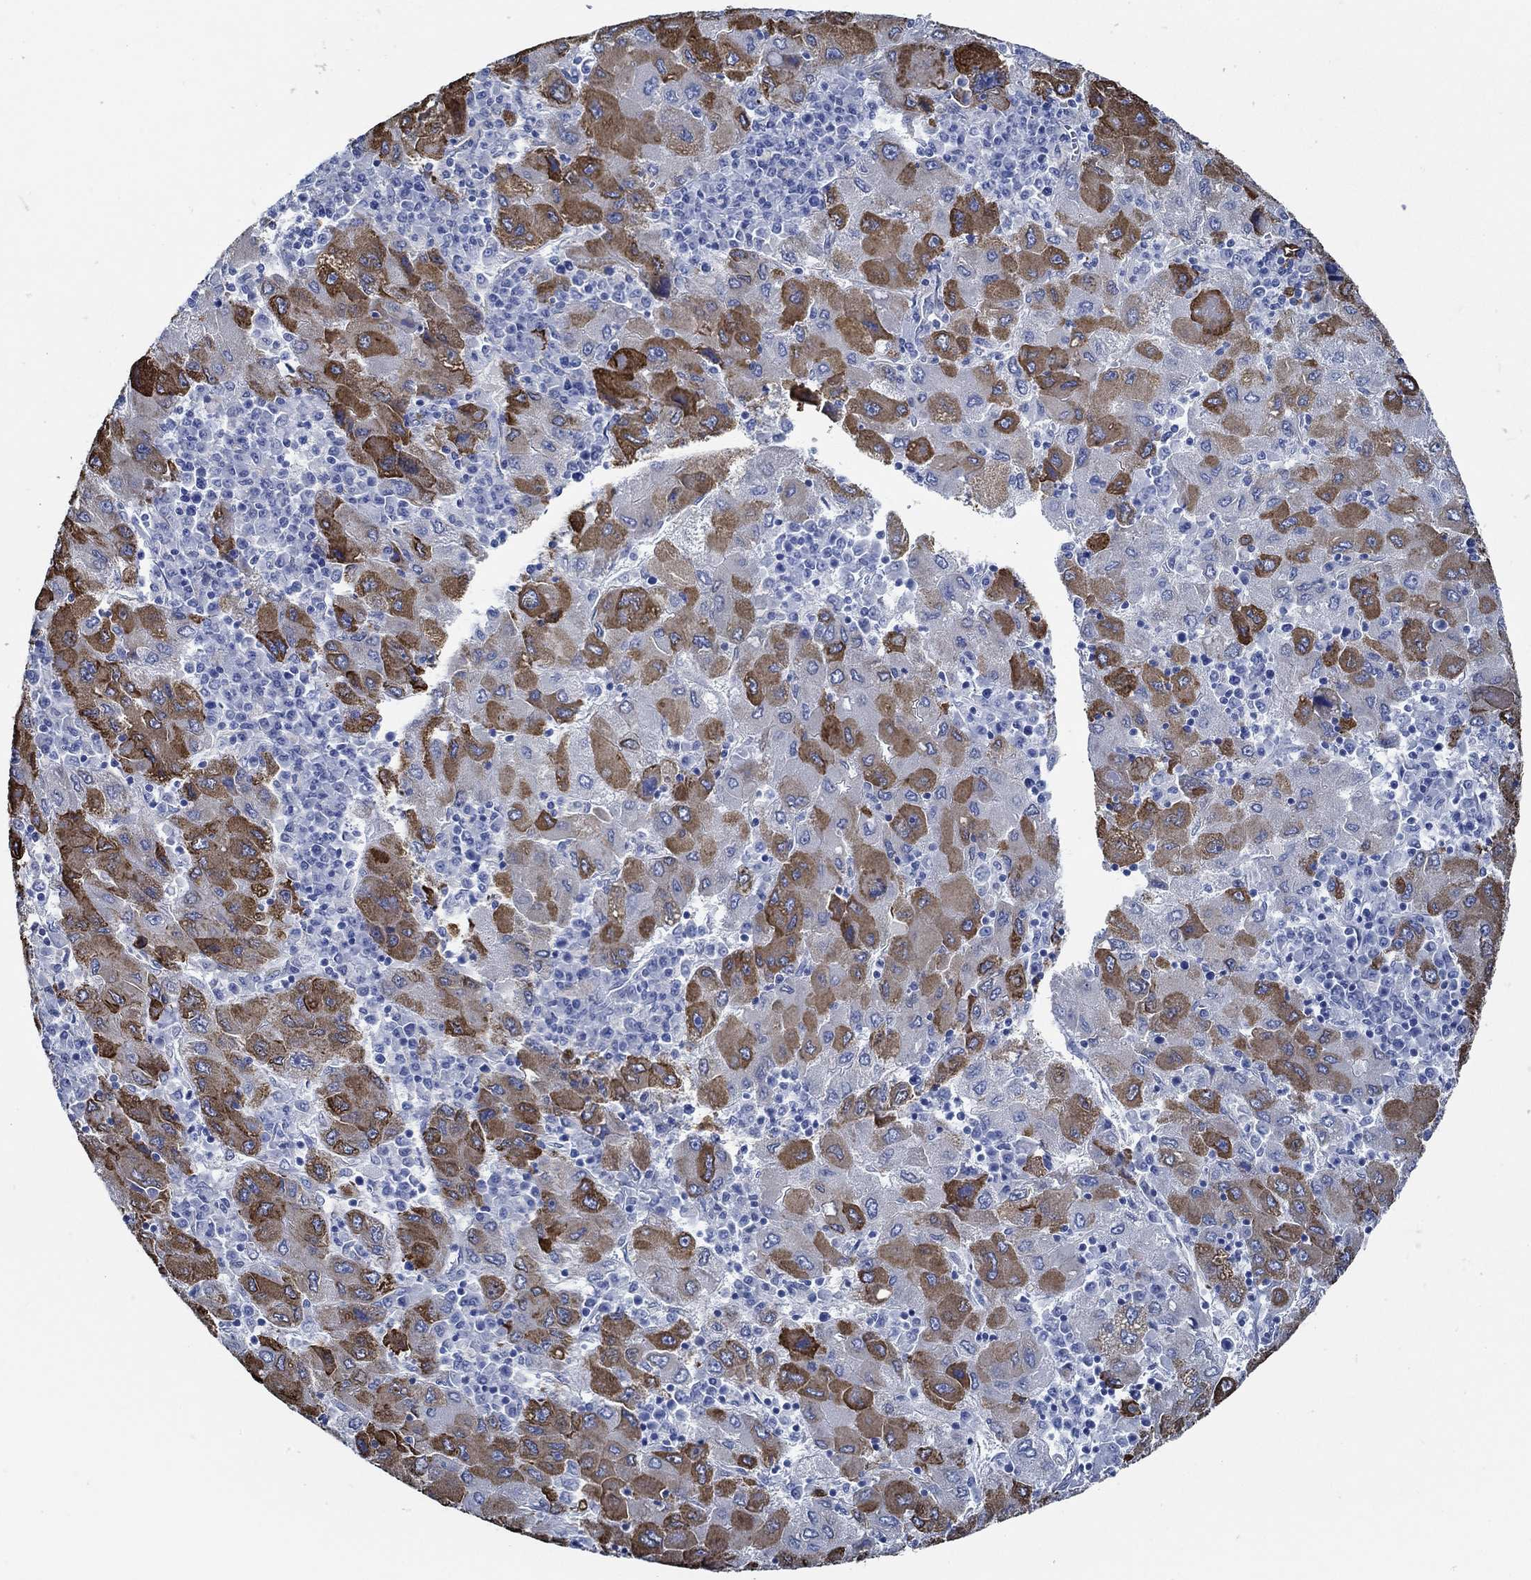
{"staining": {"intensity": "strong", "quantity": "25%-75%", "location": "cytoplasmic/membranous"}, "tissue": "liver cancer", "cell_type": "Tumor cells", "image_type": "cancer", "snomed": [{"axis": "morphology", "description": "Carcinoma, Hepatocellular, NOS"}, {"axis": "topography", "description": "Liver"}], "caption": "A brown stain highlights strong cytoplasmic/membranous positivity of a protein in human liver cancer tumor cells.", "gene": "HECW2", "patient": {"sex": "male", "age": 75}}